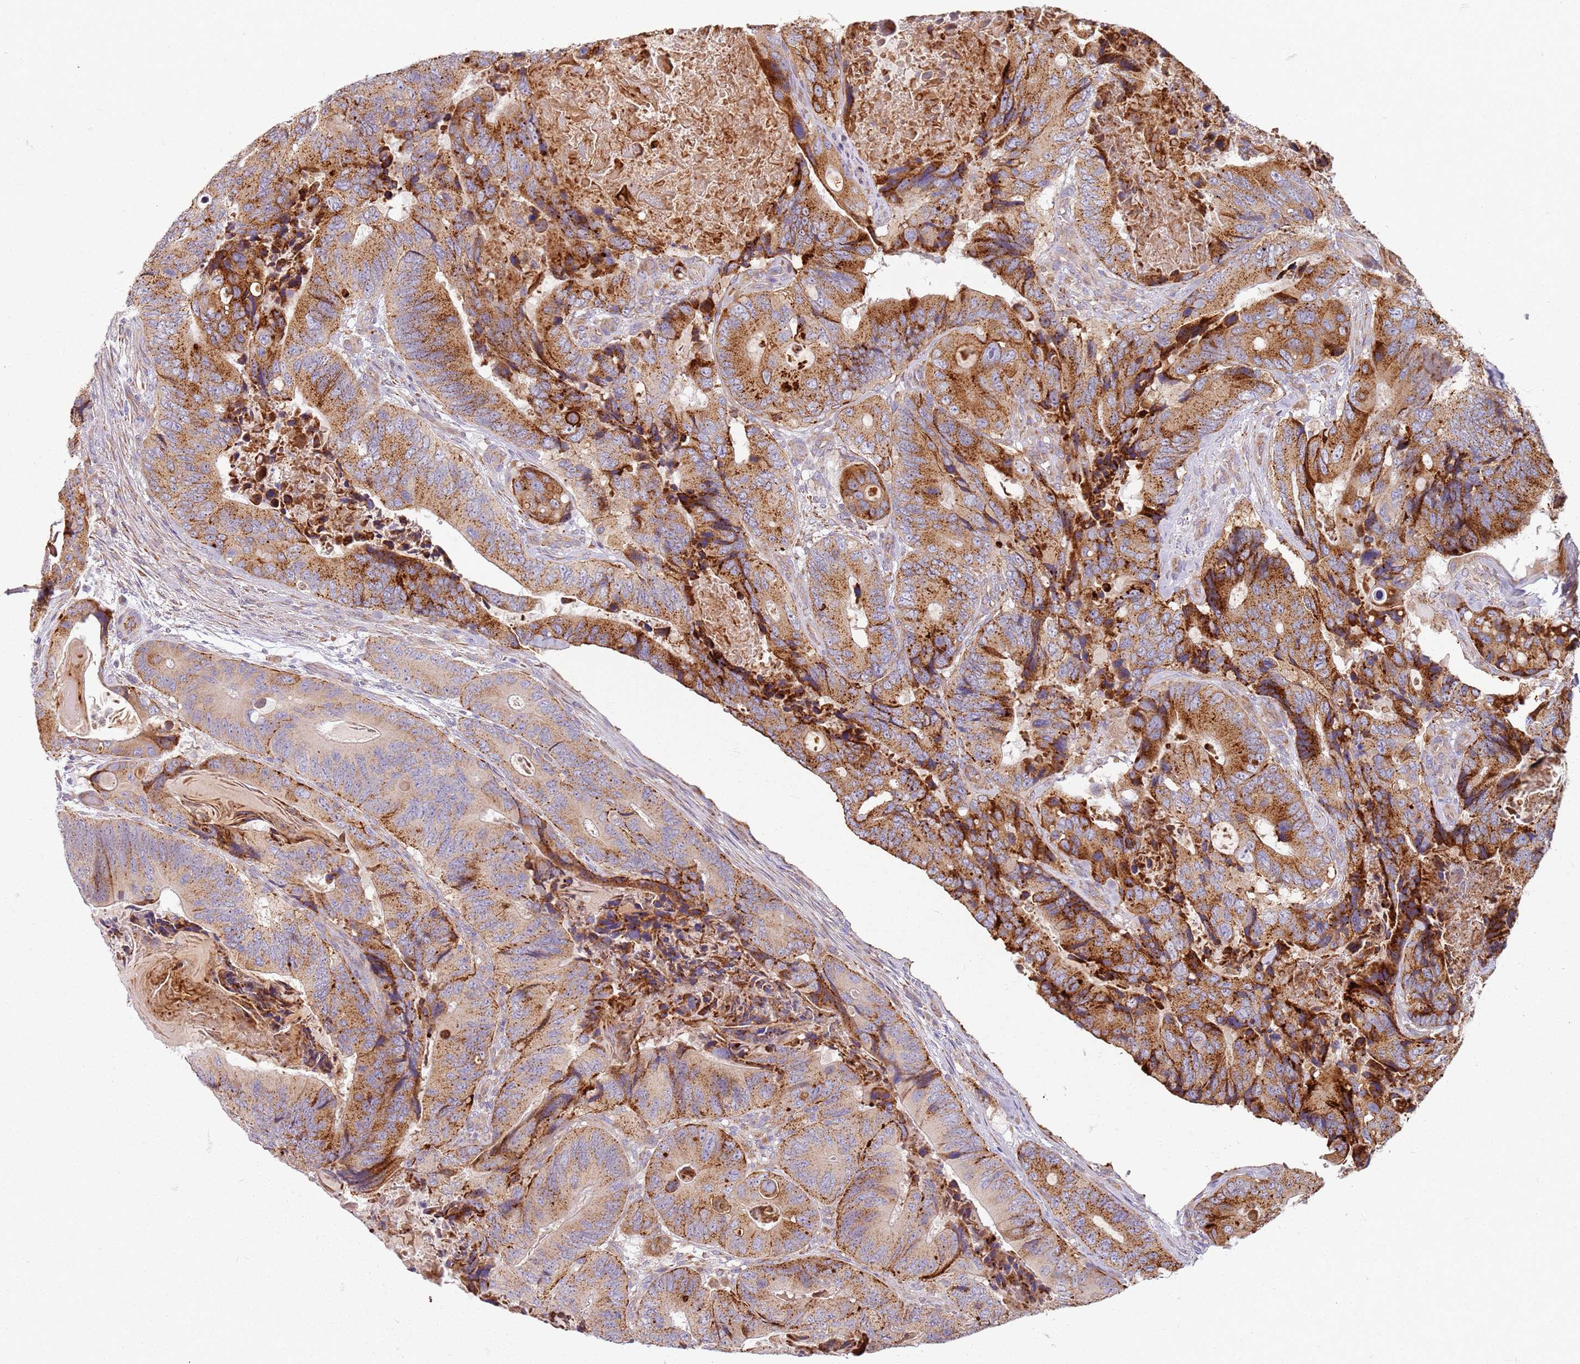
{"staining": {"intensity": "strong", "quantity": ">75%", "location": "cytoplasmic/membranous"}, "tissue": "colorectal cancer", "cell_type": "Tumor cells", "image_type": "cancer", "snomed": [{"axis": "morphology", "description": "Adenocarcinoma, NOS"}, {"axis": "topography", "description": "Colon"}], "caption": "DAB immunohistochemical staining of colorectal adenocarcinoma exhibits strong cytoplasmic/membranous protein expression in approximately >75% of tumor cells.", "gene": "PROKR2", "patient": {"sex": "male", "age": 84}}